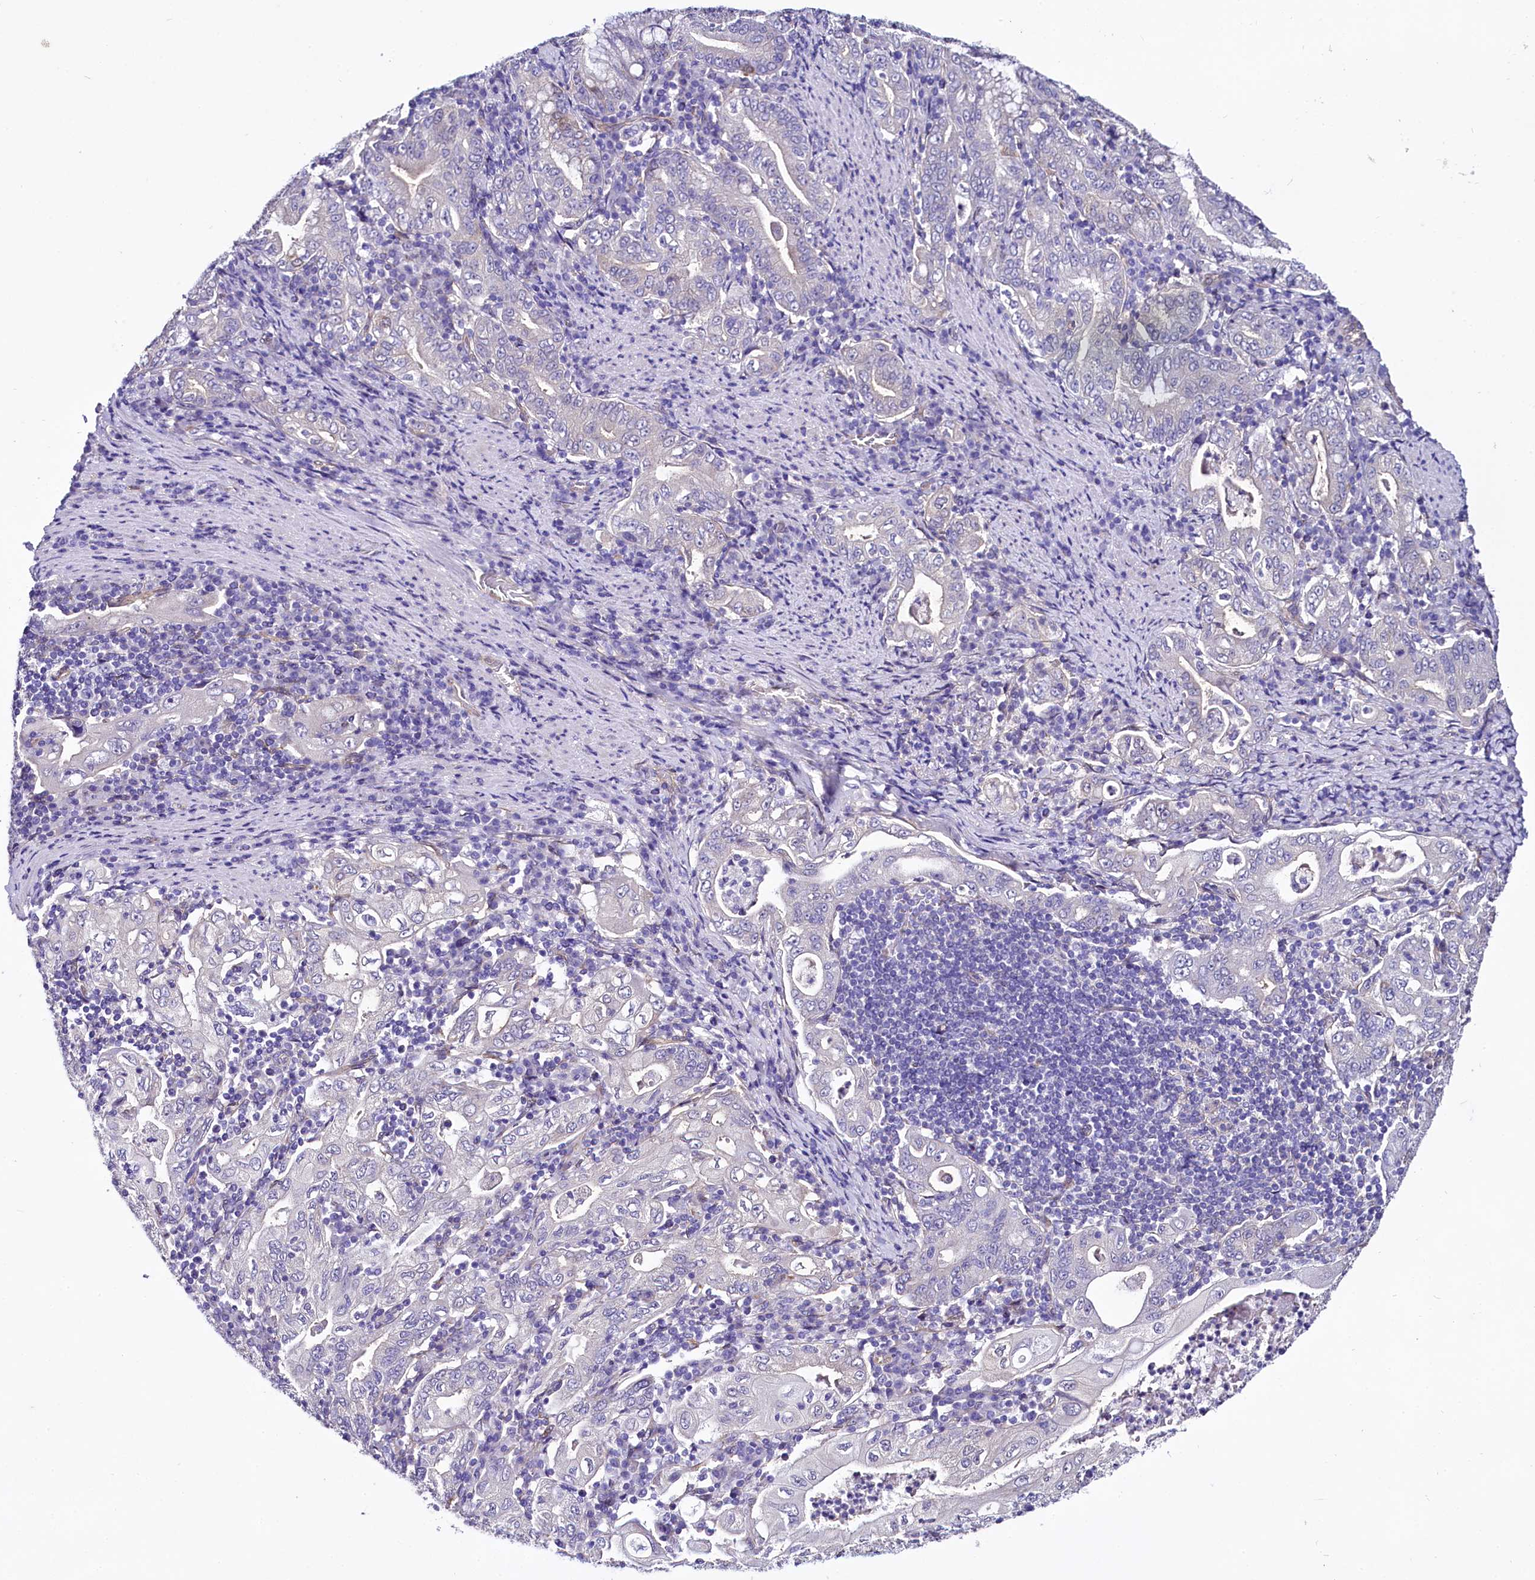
{"staining": {"intensity": "negative", "quantity": "none", "location": "none"}, "tissue": "stomach cancer", "cell_type": "Tumor cells", "image_type": "cancer", "snomed": [{"axis": "morphology", "description": "Normal tissue, NOS"}, {"axis": "morphology", "description": "Adenocarcinoma, NOS"}, {"axis": "topography", "description": "Esophagus"}, {"axis": "topography", "description": "Stomach, upper"}, {"axis": "topography", "description": "Peripheral nerve tissue"}], "caption": "A micrograph of adenocarcinoma (stomach) stained for a protein exhibits no brown staining in tumor cells. The staining is performed using DAB (3,3'-diaminobenzidine) brown chromogen with nuclei counter-stained in using hematoxylin.", "gene": "STXBP1", "patient": {"sex": "male", "age": 62}}